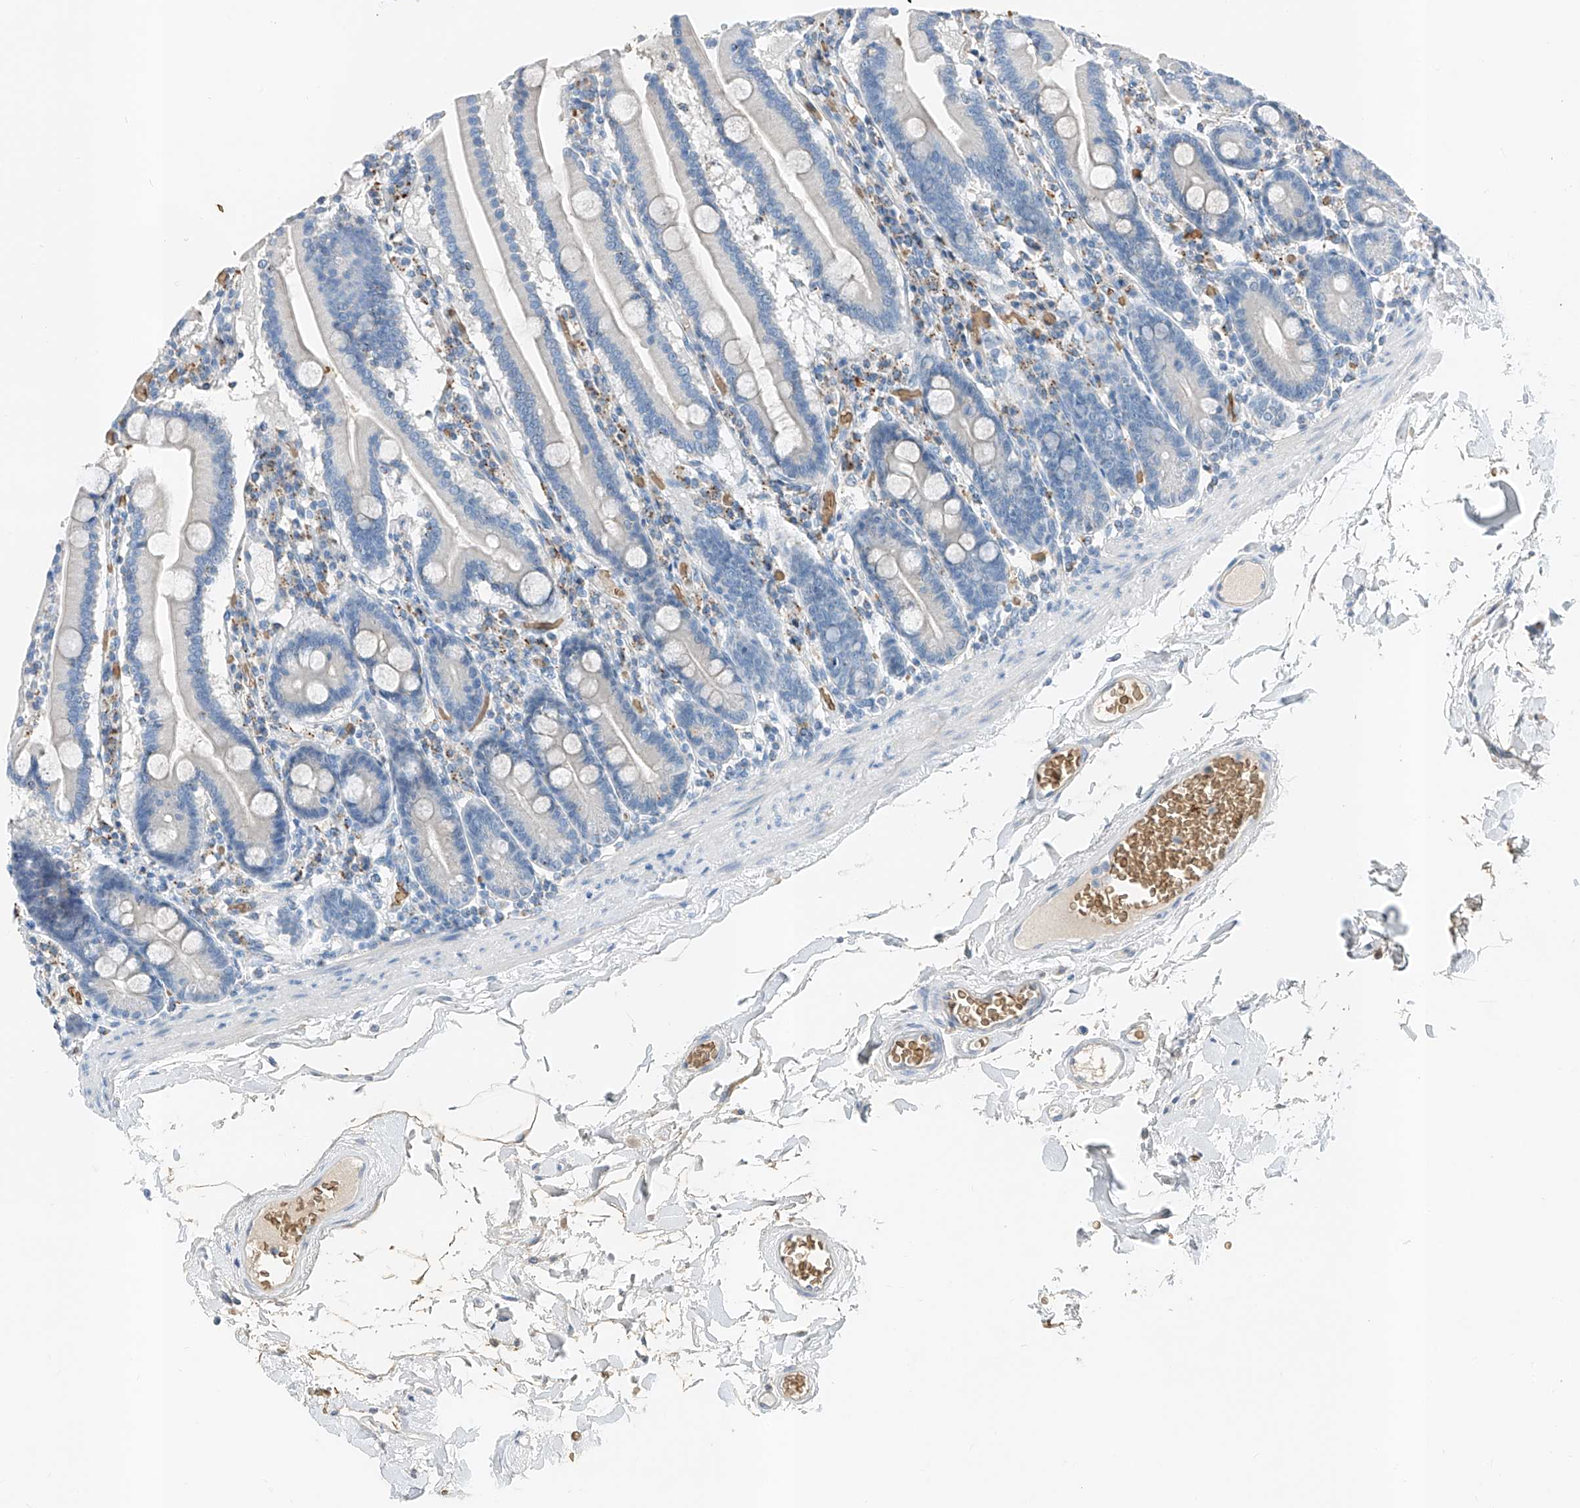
{"staining": {"intensity": "negative", "quantity": "none", "location": "none"}, "tissue": "duodenum", "cell_type": "Glandular cells", "image_type": "normal", "snomed": [{"axis": "morphology", "description": "Normal tissue, NOS"}, {"axis": "topography", "description": "Duodenum"}], "caption": "High power microscopy histopathology image of an immunohistochemistry (IHC) photomicrograph of benign duodenum, revealing no significant staining in glandular cells.", "gene": "PRSS23", "patient": {"sex": "male", "age": 55}}